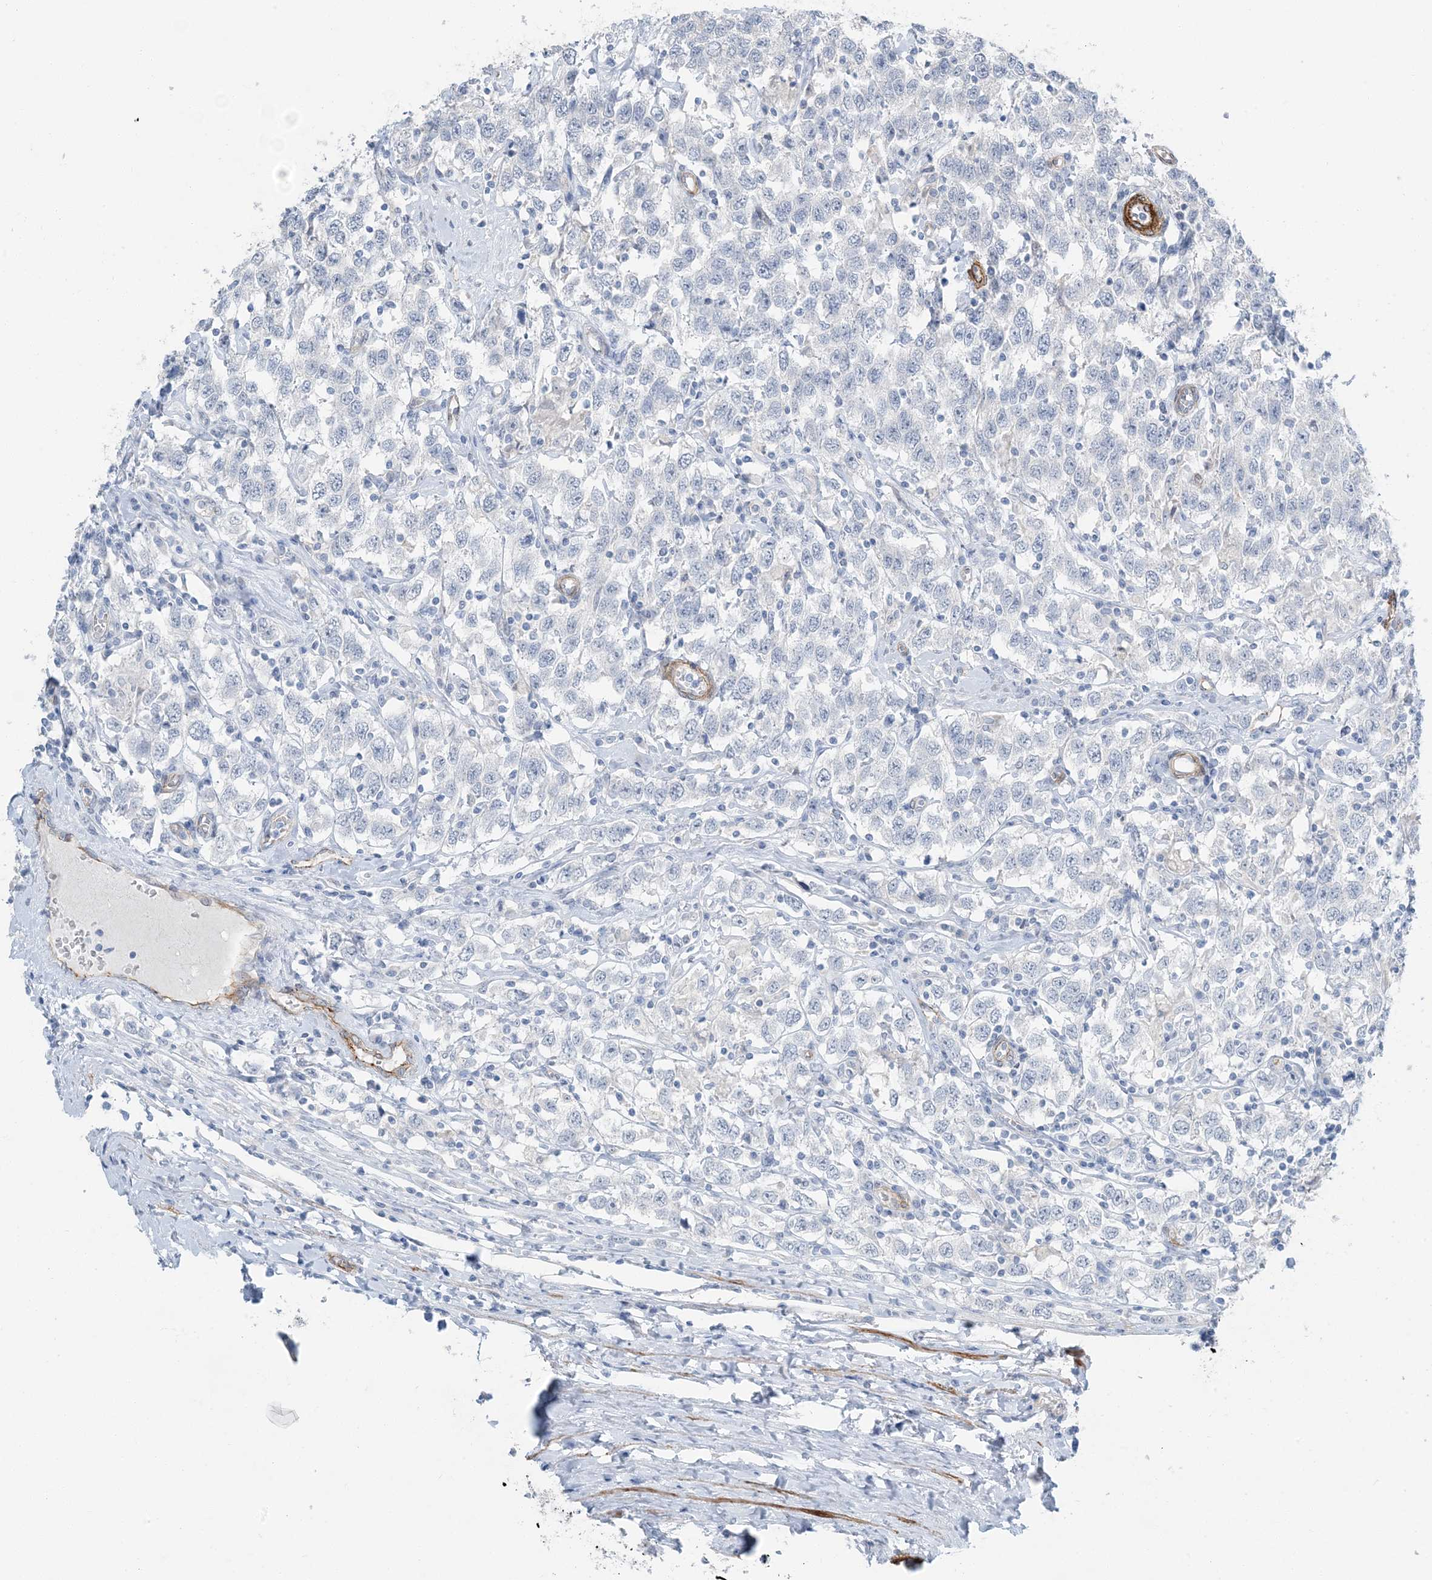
{"staining": {"intensity": "negative", "quantity": "none", "location": "none"}, "tissue": "testis cancer", "cell_type": "Tumor cells", "image_type": "cancer", "snomed": [{"axis": "morphology", "description": "Seminoma, NOS"}, {"axis": "topography", "description": "Testis"}], "caption": "This is an IHC image of seminoma (testis). There is no expression in tumor cells.", "gene": "PGM5", "patient": {"sex": "male", "age": 41}}